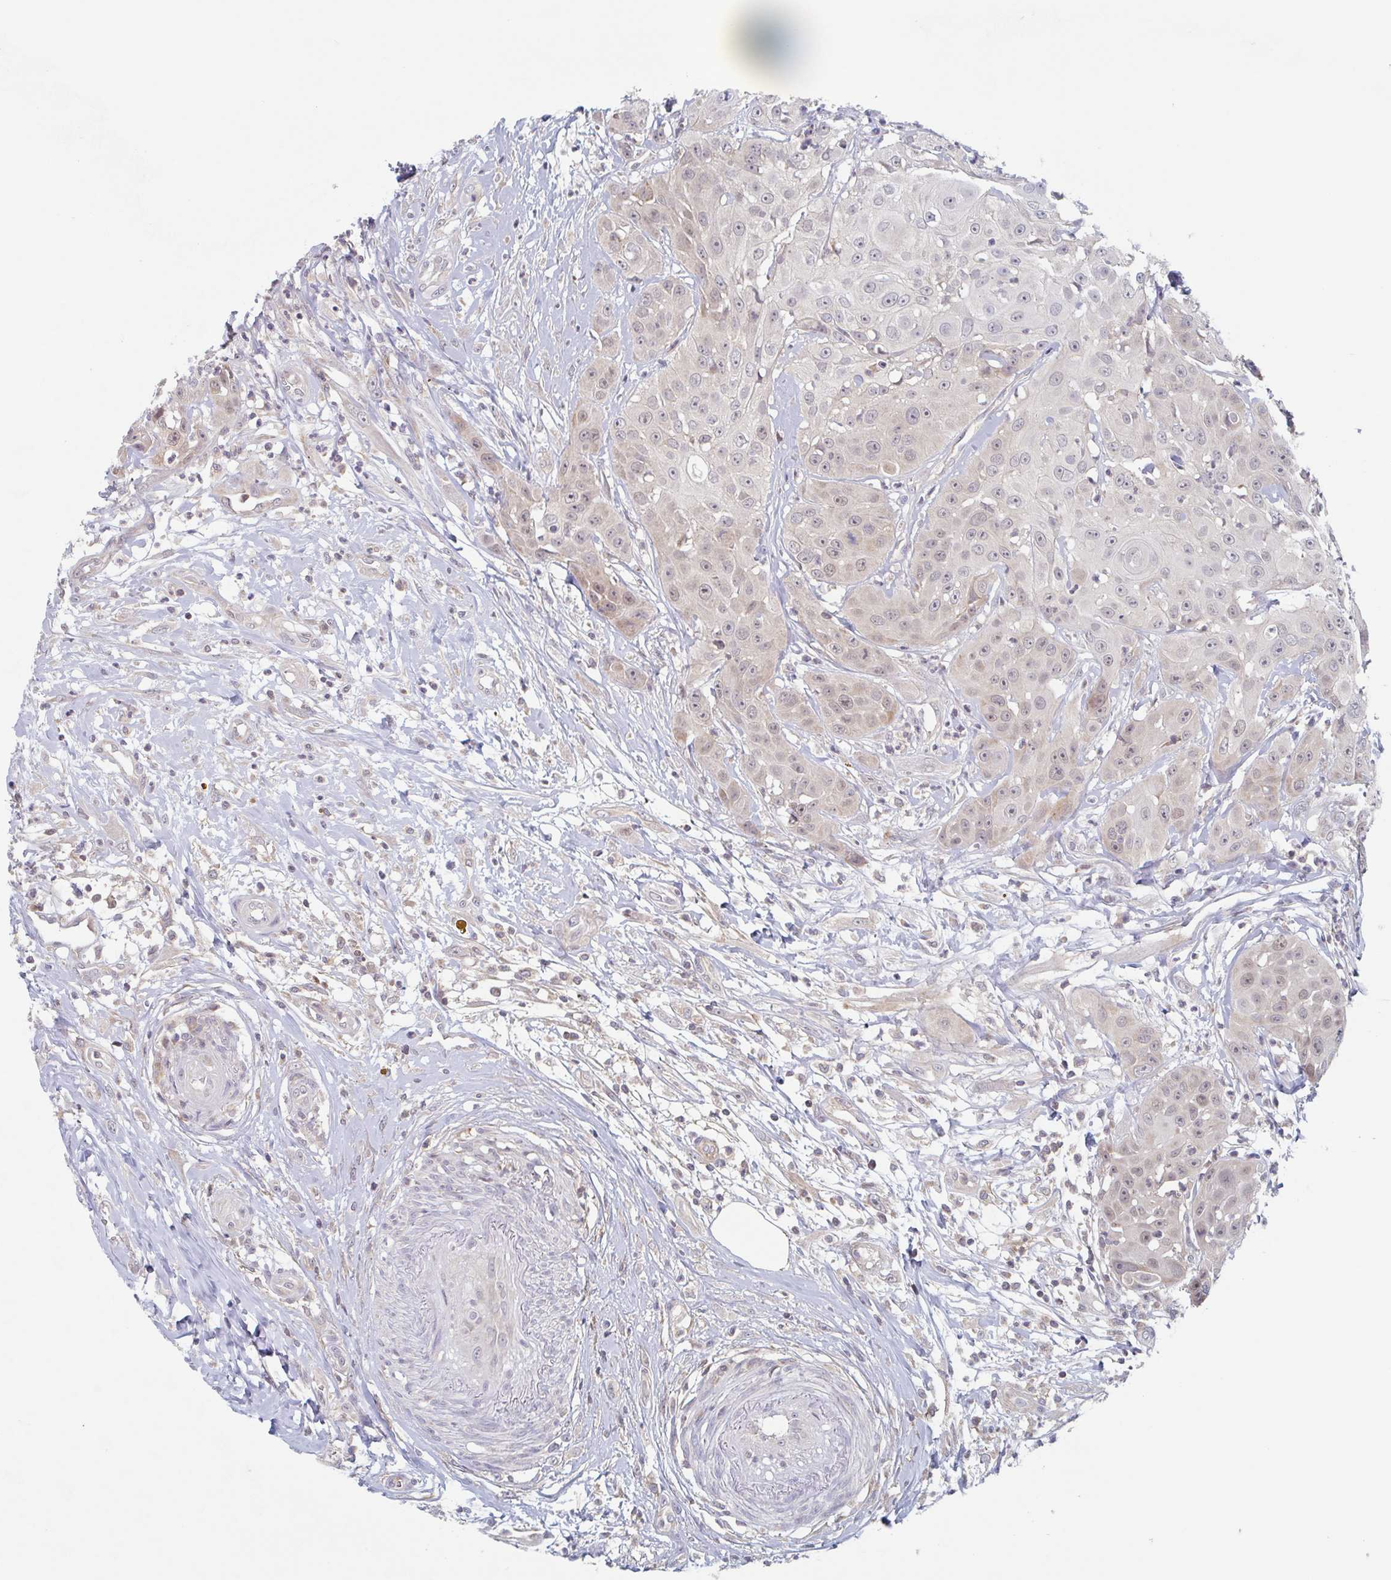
{"staining": {"intensity": "weak", "quantity": "<25%", "location": "cytoplasmic/membranous,nuclear"}, "tissue": "head and neck cancer", "cell_type": "Tumor cells", "image_type": "cancer", "snomed": [{"axis": "morphology", "description": "Squamous cell carcinoma, NOS"}, {"axis": "topography", "description": "Head-Neck"}], "caption": "This is an immunohistochemistry (IHC) photomicrograph of head and neck cancer. There is no positivity in tumor cells.", "gene": "SURF1", "patient": {"sex": "male", "age": 83}}